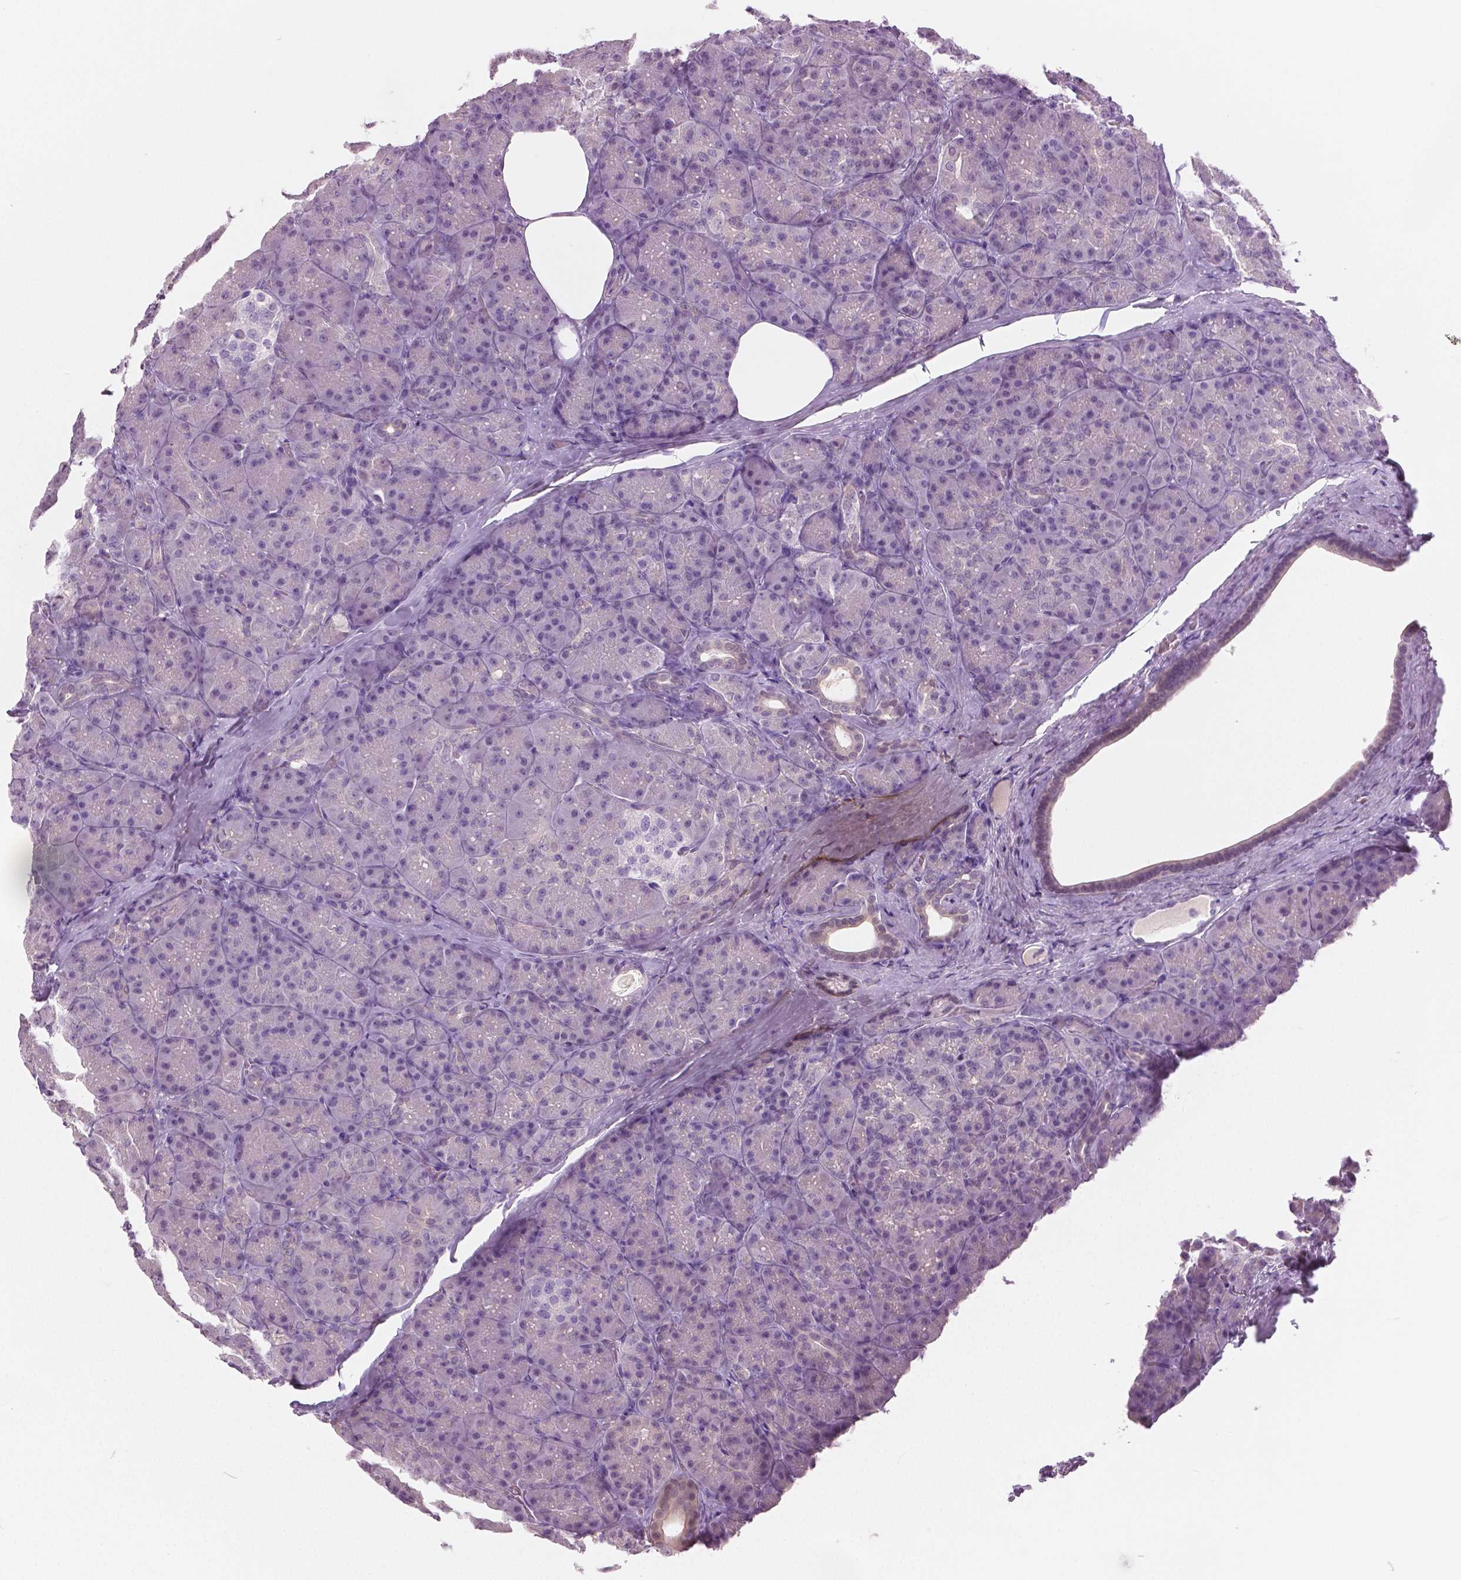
{"staining": {"intensity": "weak", "quantity": ">75%", "location": "cytoplasmic/membranous"}, "tissue": "pancreas", "cell_type": "Exocrine glandular cells", "image_type": "normal", "snomed": [{"axis": "morphology", "description": "Normal tissue, NOS"}, {"axis": "topography", "description": "Pancreas"}], "caption": "Immunohistochemical staining of normal pancreas shows weak cytoplasmic/membranous protein expression in approximately >75% of exocrine glandular cells. The protein of interest is shown in brown color, while the nuclei are stained blue.", "gene": "GALM", "patient": {"sex": "male", "age": 57}}